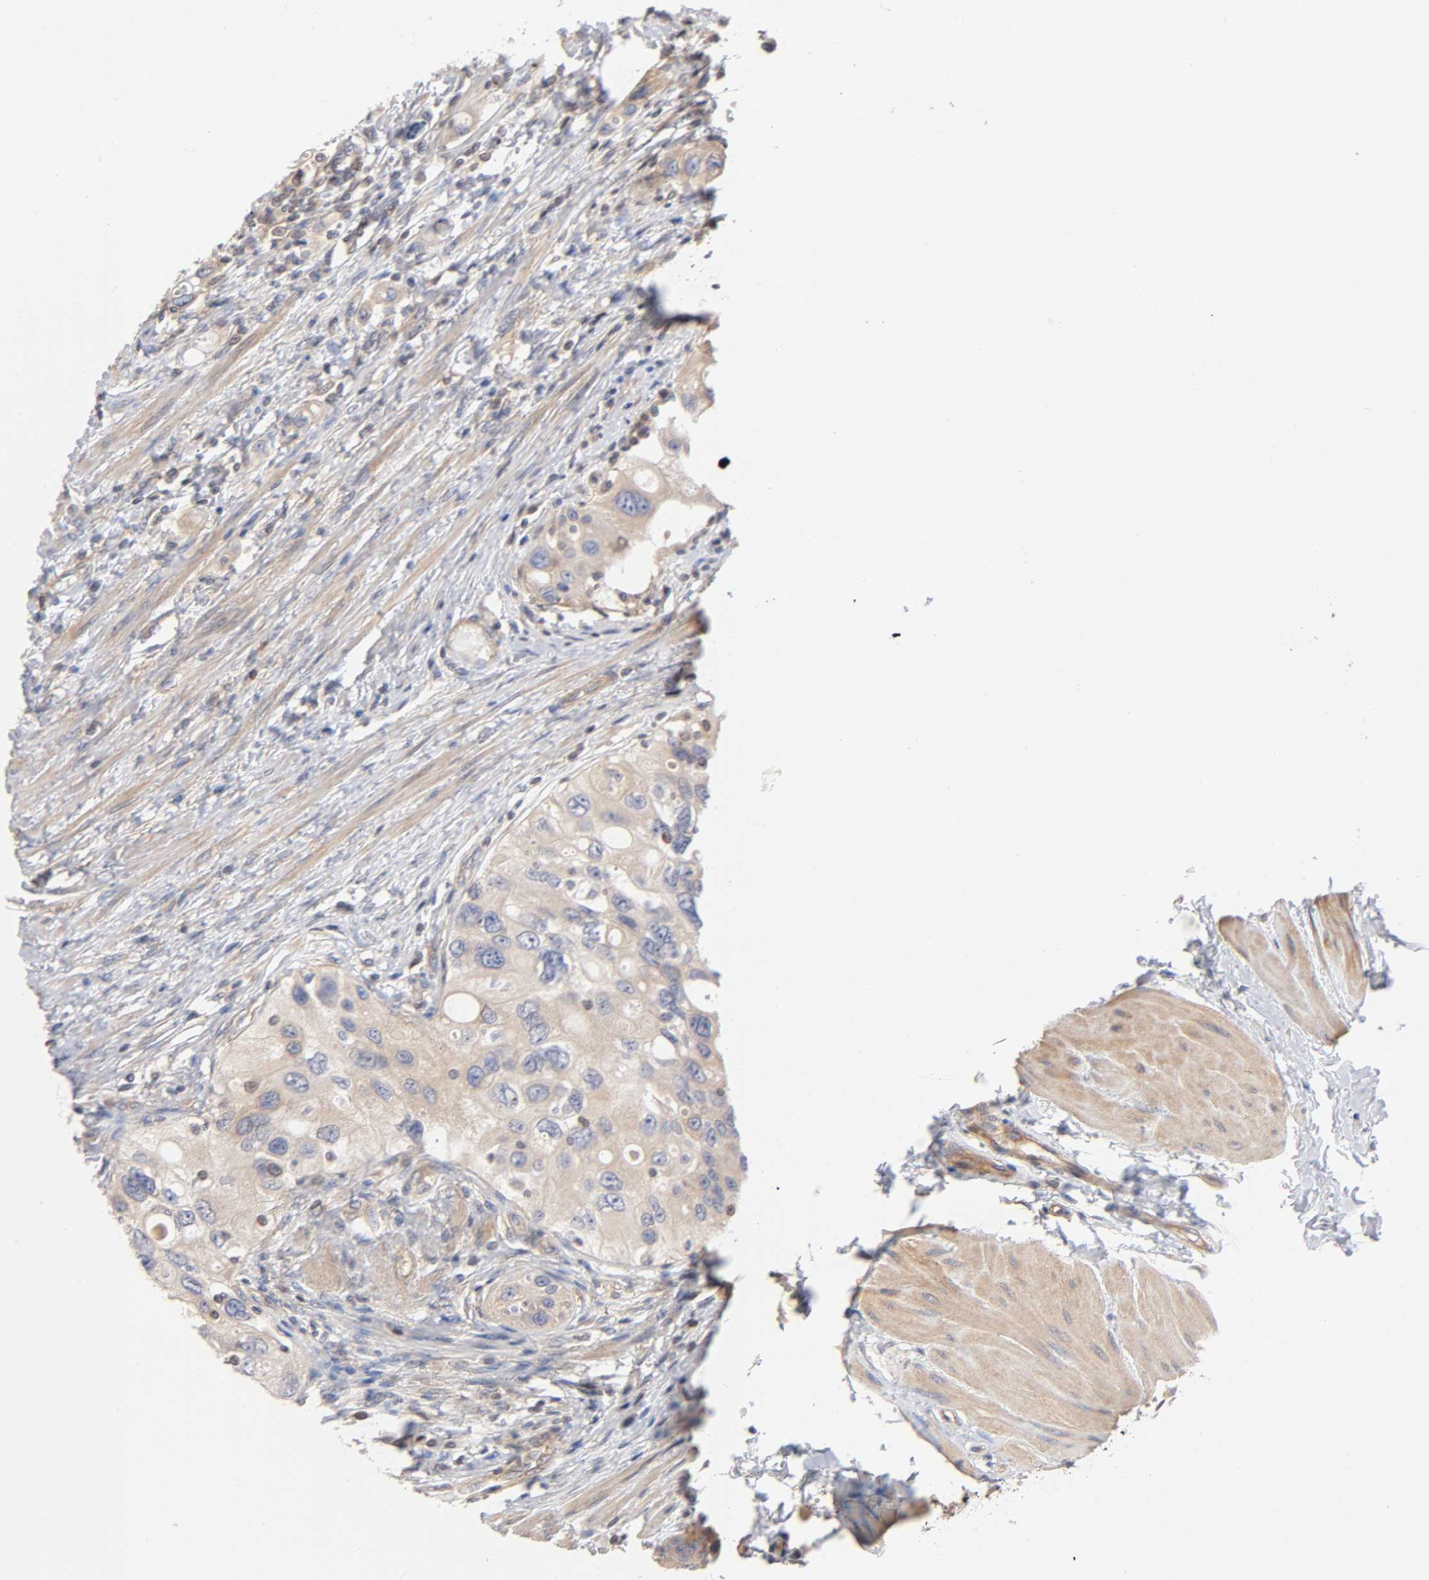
{"staining": {"intensity": "weak", "quantity": ">75%", "location": "cytoplasmic/membranous"}, "tissue": "urothelial cancer", "cell_type": "Tumor cells", "image_type": "cancer", "snomed": [{"axis": "morphology", "description": "Urothelial carcinoma, High grade"}, {"axis": "topography", "description": "Urinary bladder"}], "caption": "This is a micrograph of immunohistochemistry staining of urothelial cancer, which shows weak positivity in the cytoplasmic/membranous of tumor cells.", "gene": "STRN3", "patient": {"sex": "female", "age": 56}}